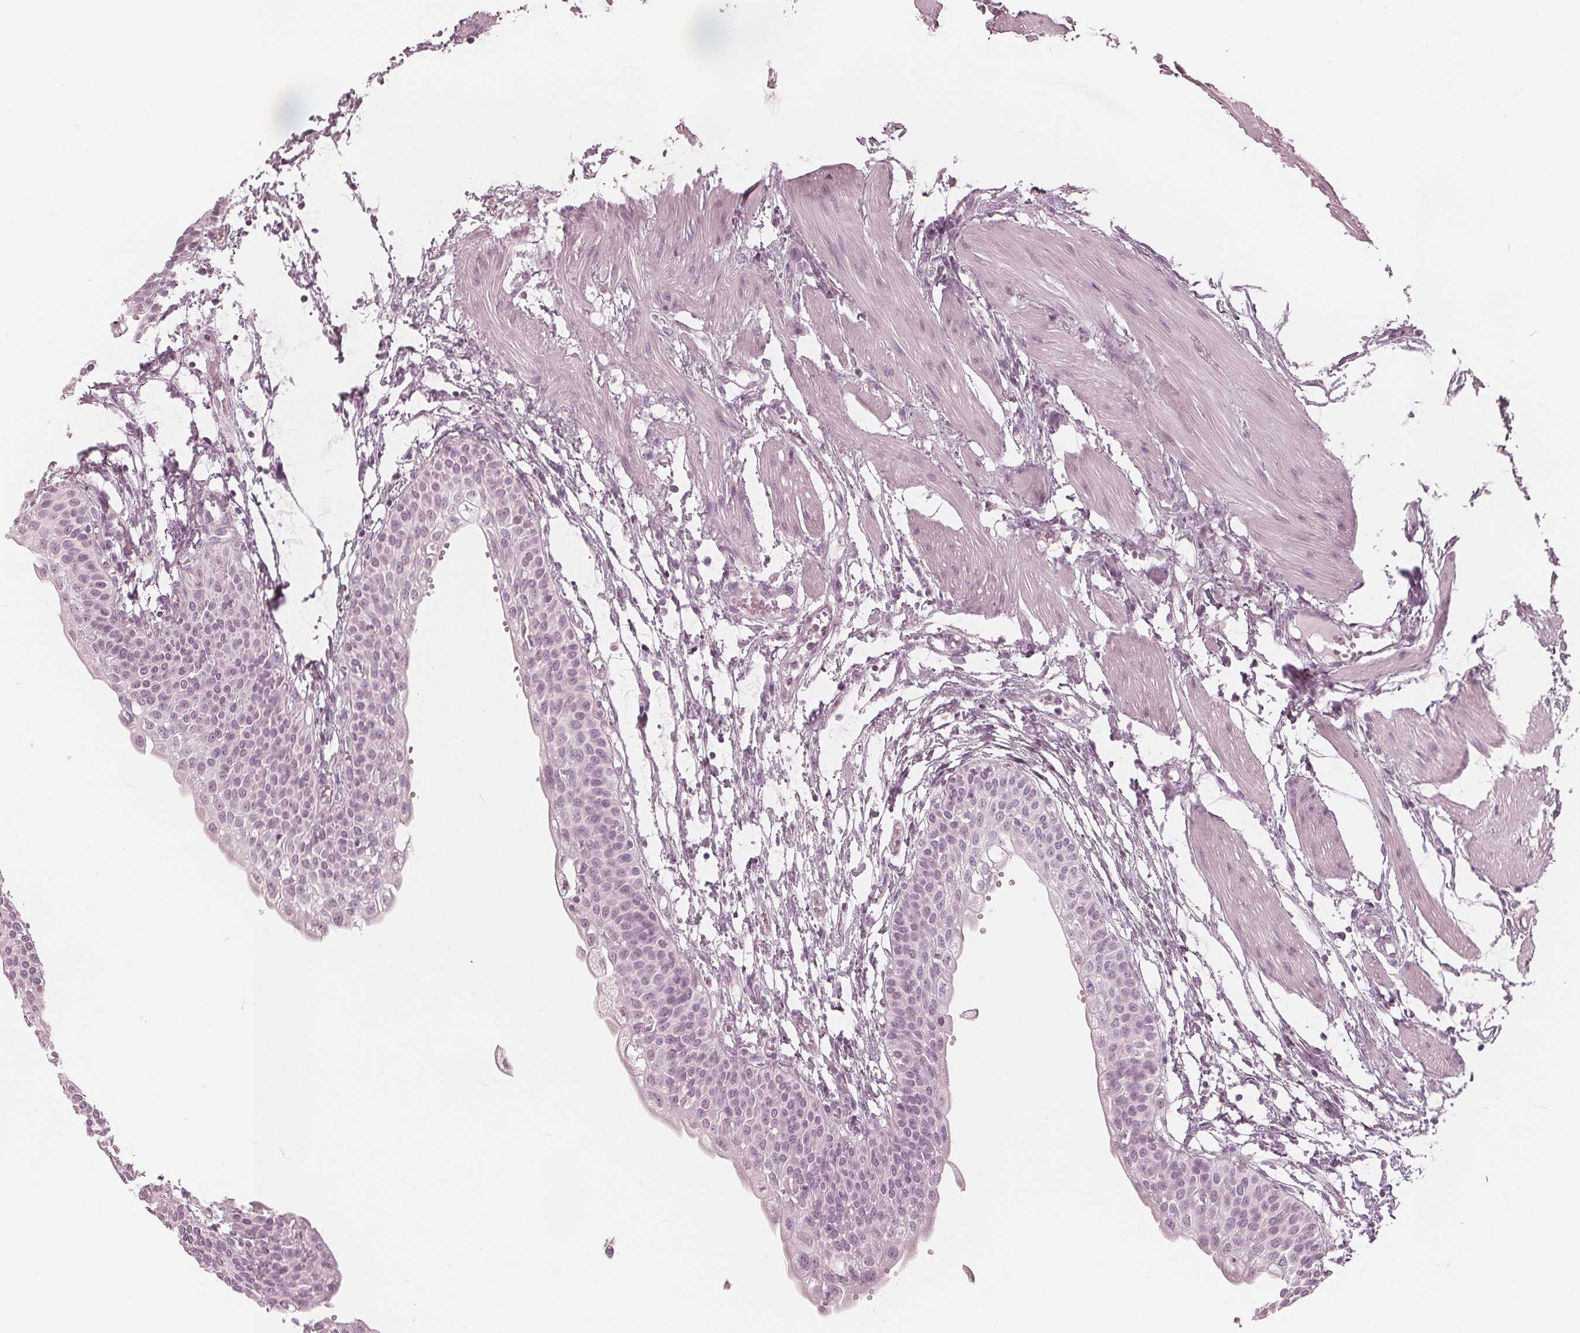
{"staining": {"intensity": "negative", "quantity": "none", "location": "none"}, "tissue": "urinary bladder", "cell_type": "Urothelial cells", "image_type": "normal", "snomed": [{"axis": "morphology", "description": "Normal tissue, NOS"}, {"axis": "topography", "description": "Urinary bladder"}, {"axis": "topography", "description": "Peripheral nerve tissue"}], "caption": "High power microscopy image of an immunohistochemistry (IHC) histopathology image of normal urinary bladder, revealing no significant expression in urothelial cells.", "gene": "PAEP", "patient": {"sex": "male", "age": 55}}